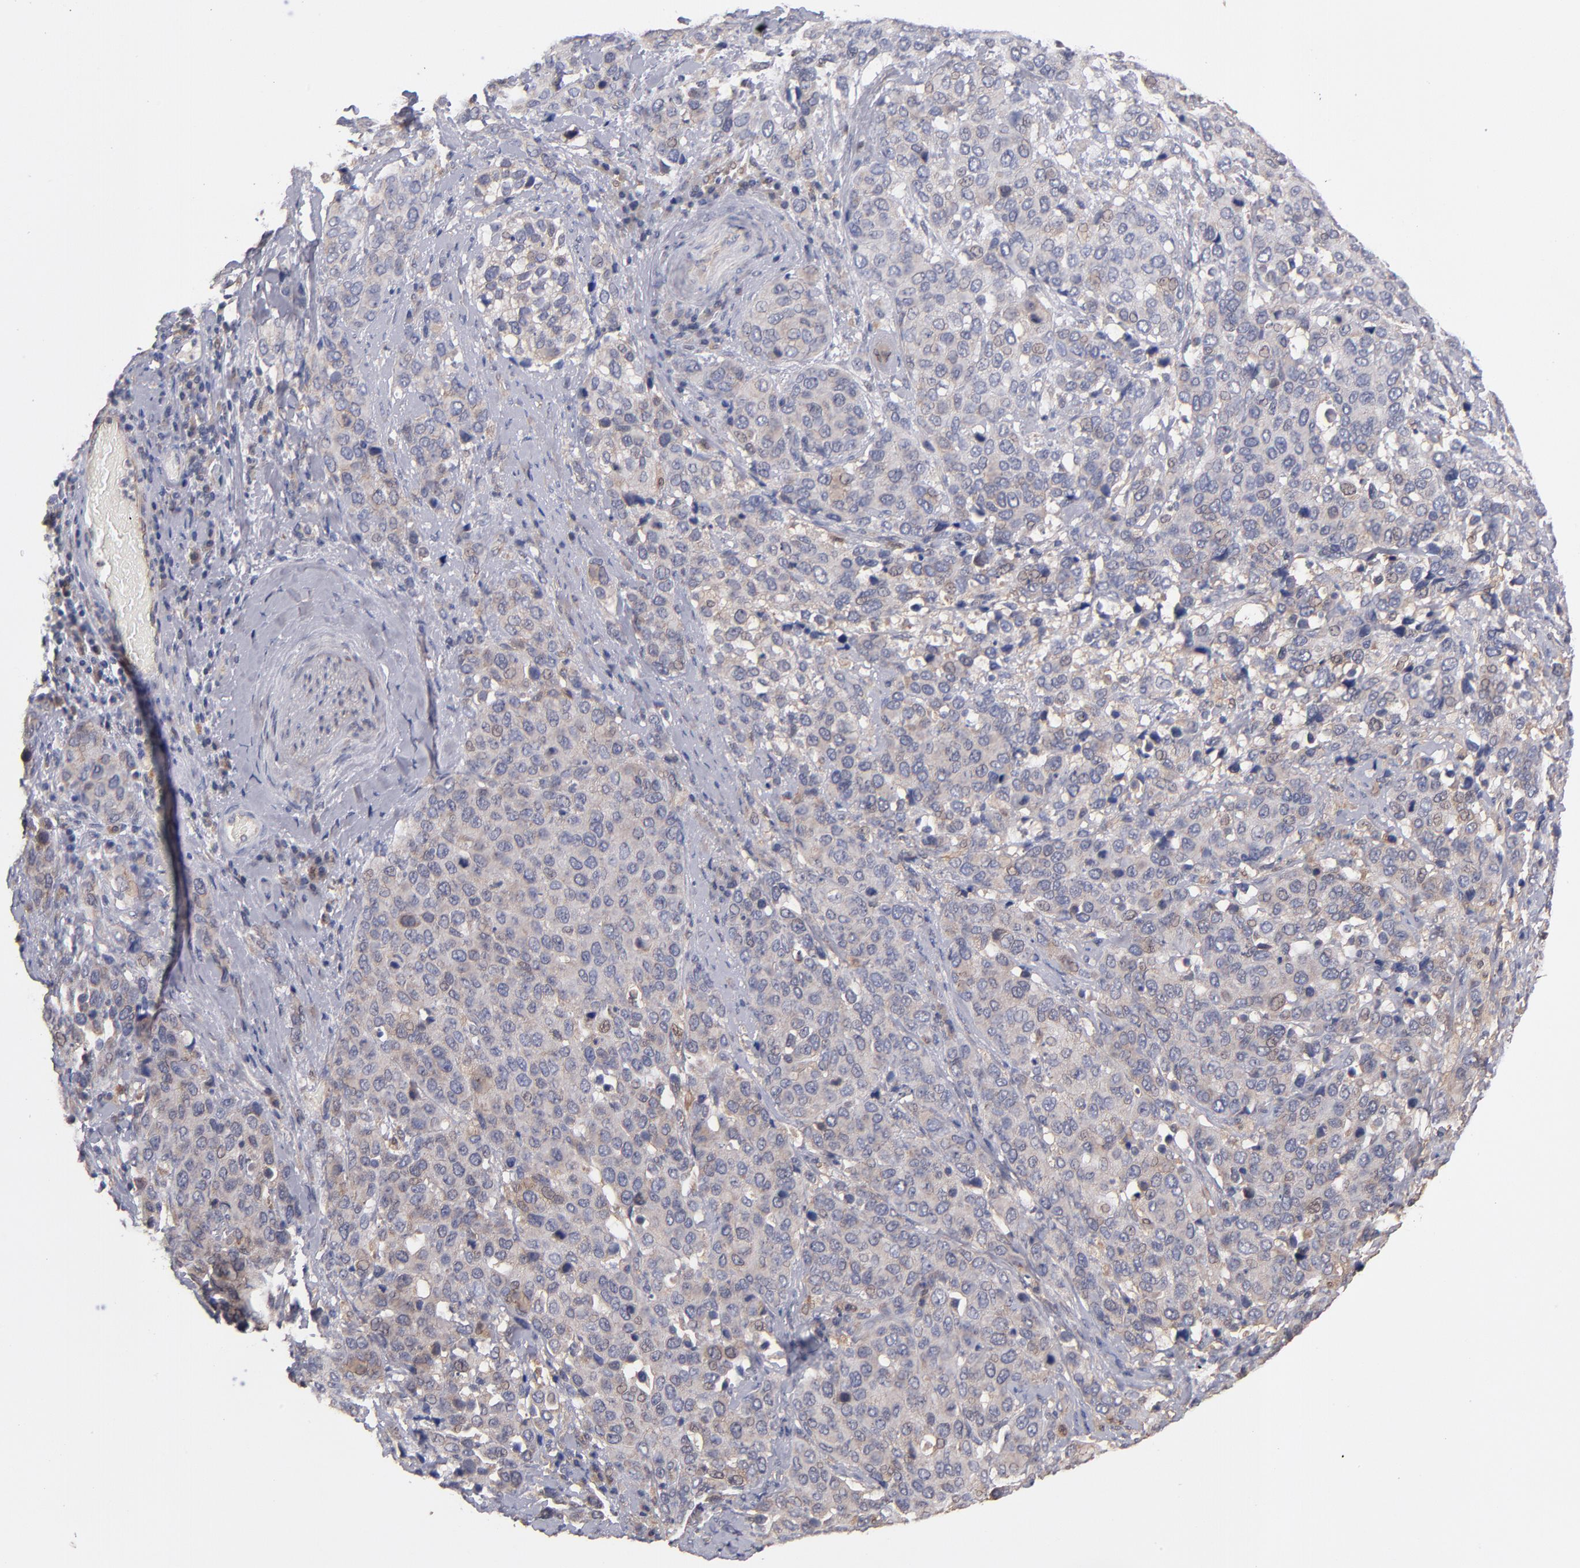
{"staining": {"intensity": "weak", "quantity": ">75%", "location": "cytoplasmic/membranous"}, "tissue": "cervical cancer", "cell_type": "Tumor cells", "image_type": "cancer", "snomed": [{"axis": "morphology", "description": "Squamous cell carcinoma, NOS"}, {"axis": "topography", "description": "Cervix"}], "caption": "Approximately >75% of tumor cells in squamous cell carcinoma (cervical) demonstrate weak cytoplasmic/membranous protein staining as visualized by brown immunohistochemical staining.", "gene": "GMFG", "patient": {"sex": "female", "age": 54}}